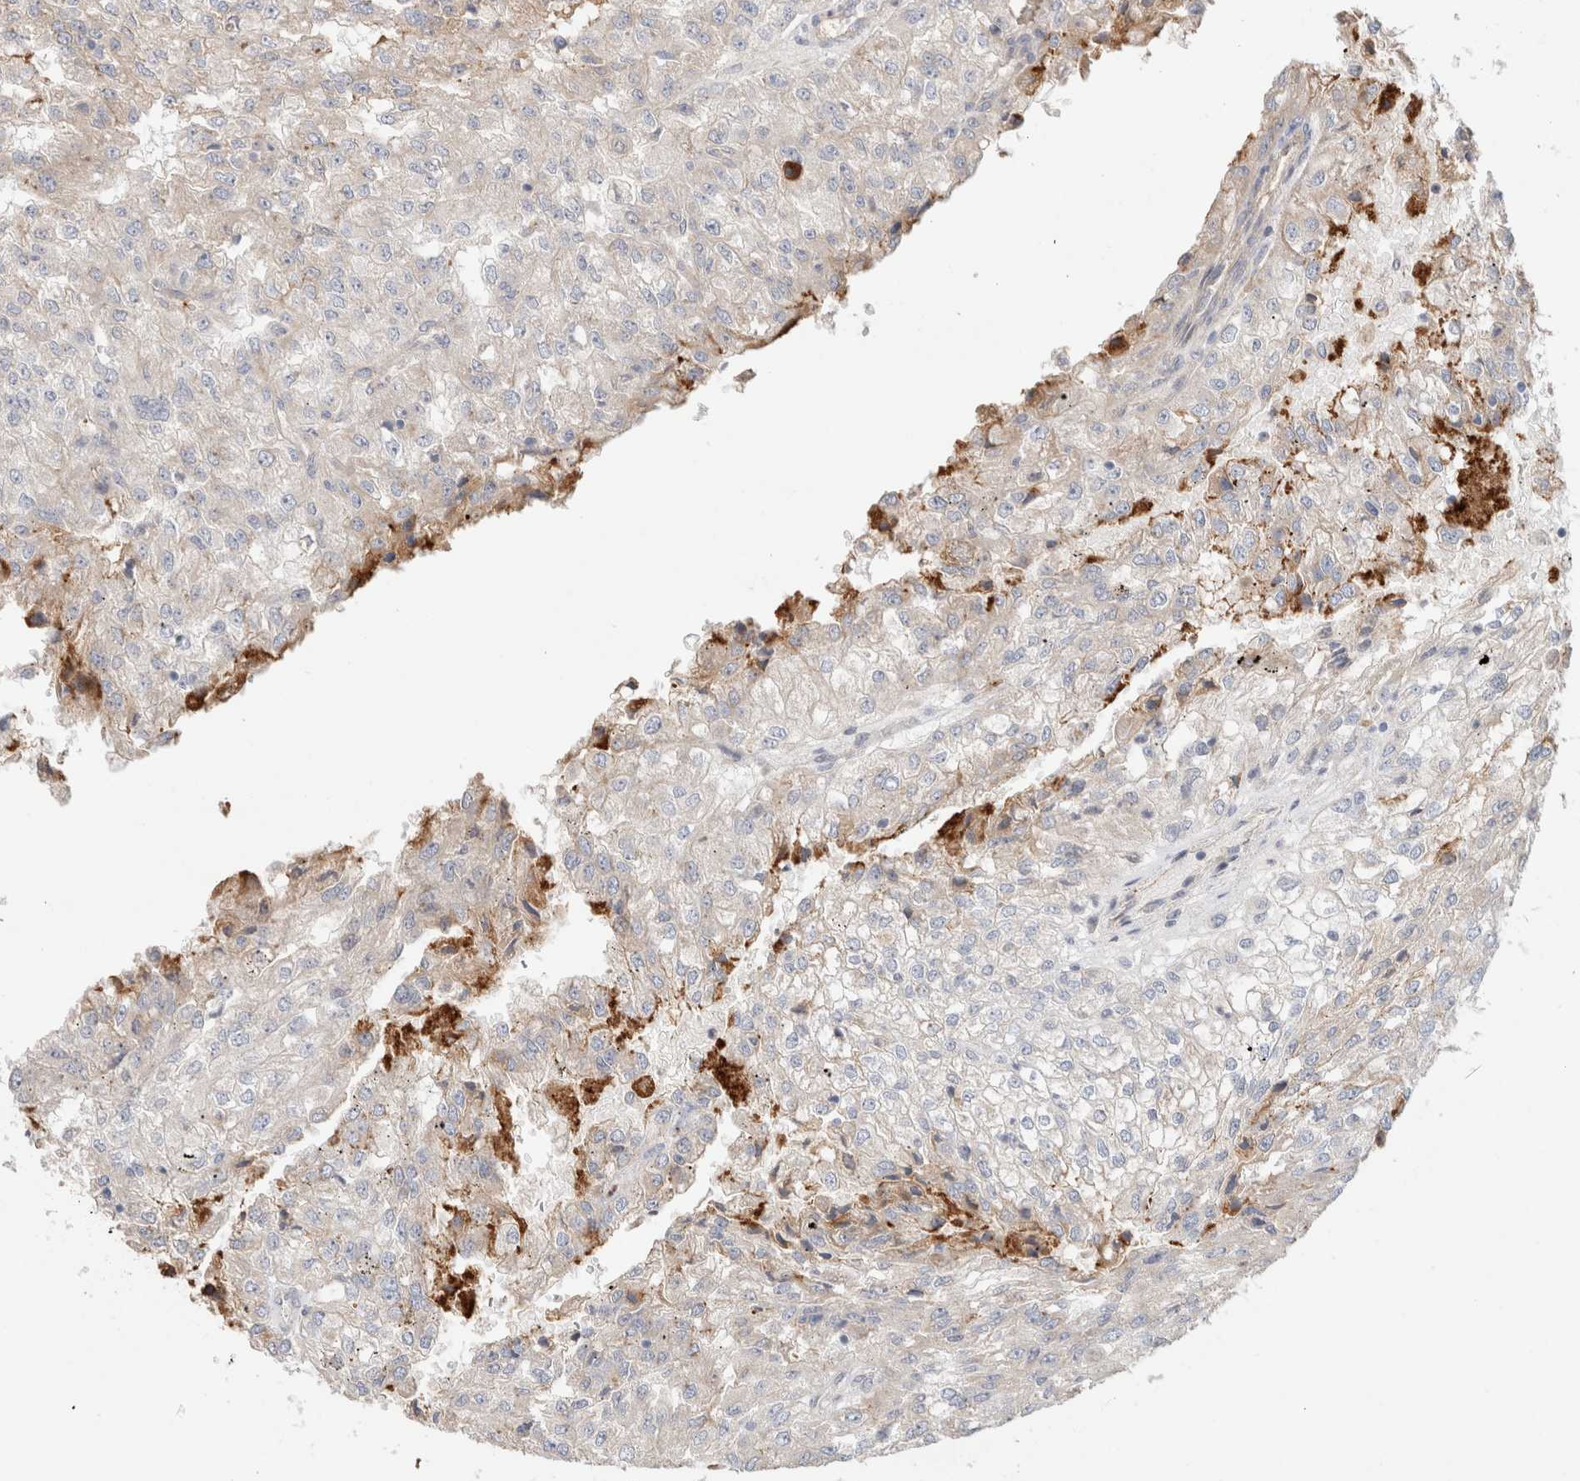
{"staining": {"intensity": "negative", "quantity": "none", "location": "none"}, "tissue": "renal cancer", "cell_type": "Tumor cells", "image_type": "cancer", "snomed": [{"axis": "morphology", "description": "Adenocarcinoma, NOS"}, {"axis": "topography", "description": "Kidney"}], "caption": "Tumor cells are negative for brown protein staining in renal cancer (adenocarcinoma).", "gene": "PROS1", "patient": {"sex": "female", "age": 54}}